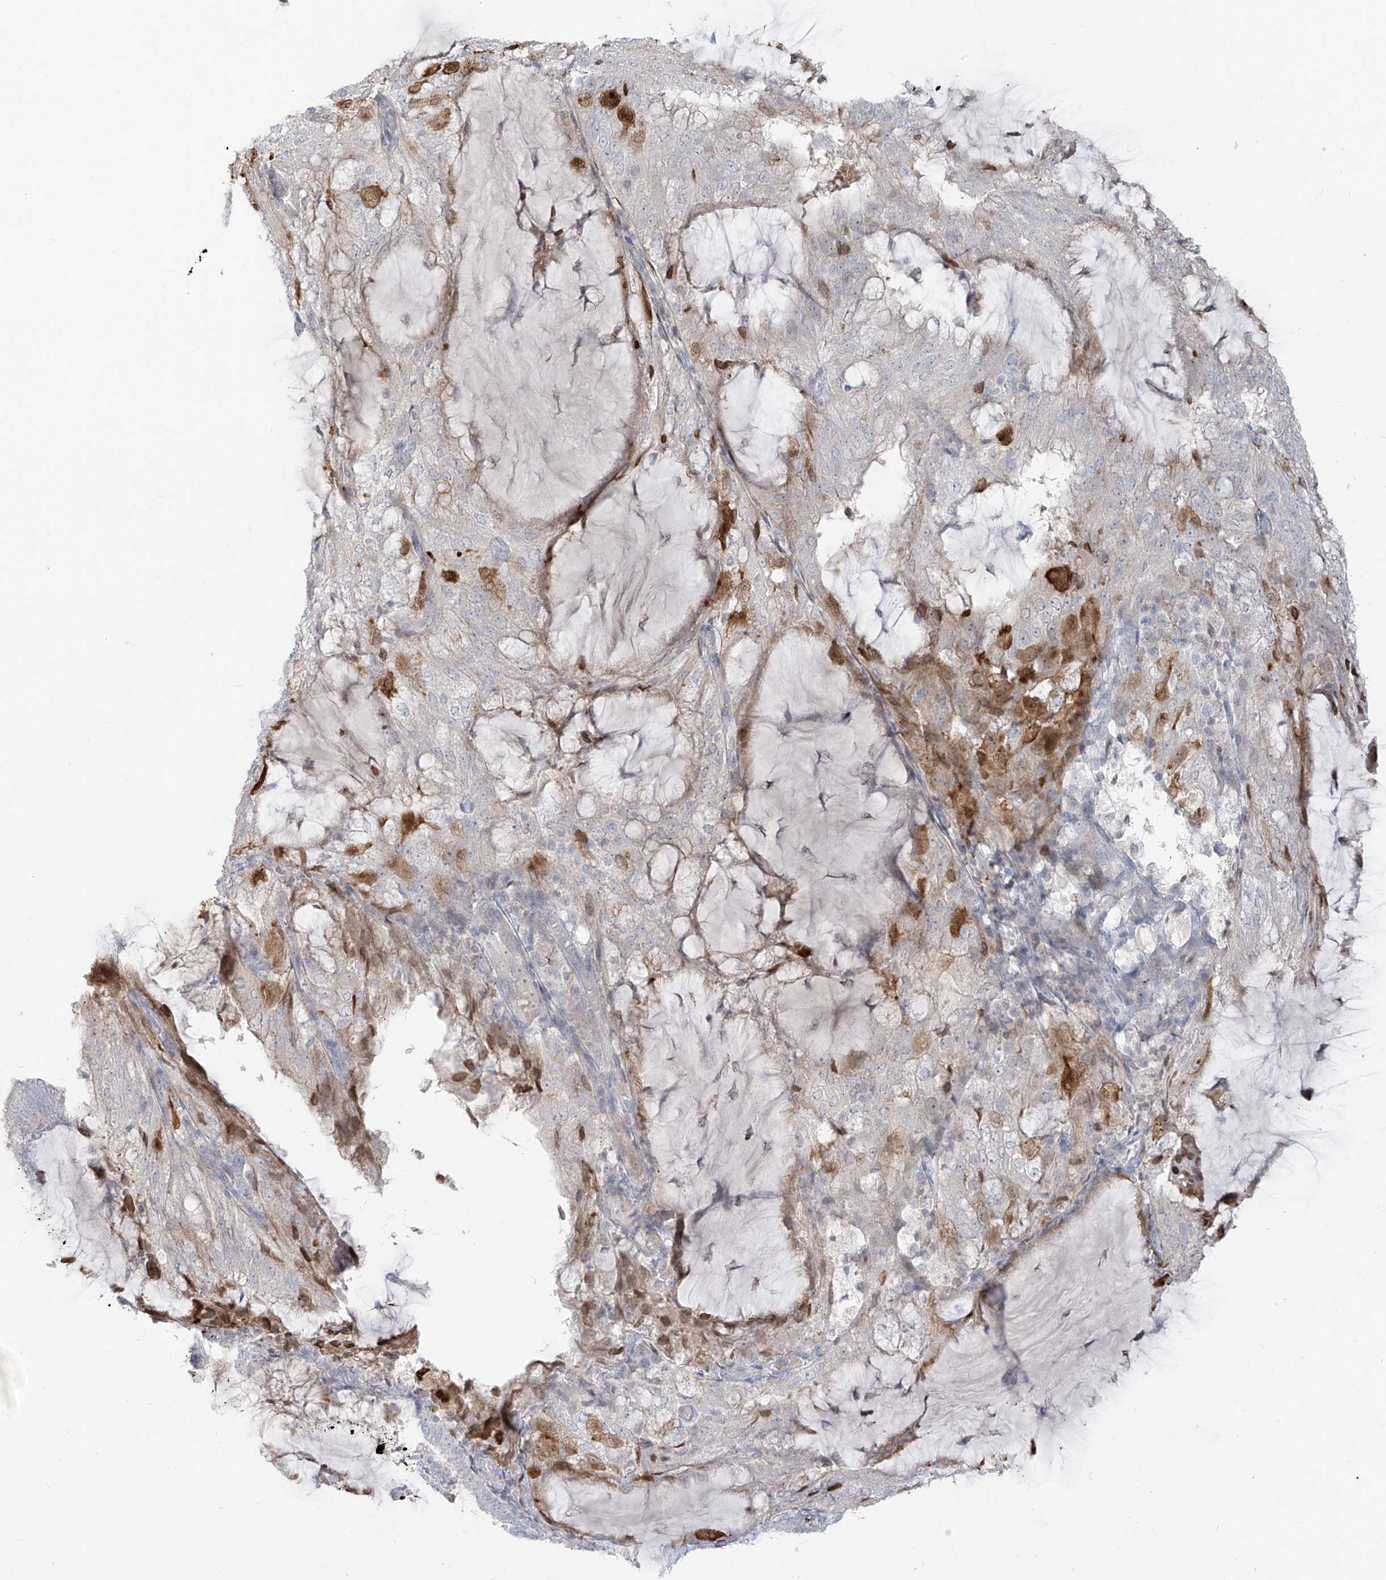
{"staining": {"intensity": "moderate", "quantity": "<25%", "location": "cytoplasmic/membranous"}, "tissue": "endometrial cancer", "cell_type": "Tumor cells", "image_type": "cancer", "snomed": [{"axis": "morphology", "description": "Adenocarcinoma, NOS"}, {"axis": "topography", "description": "Endometrium"}], "caption": "Protein staining by IHC shows moderate cytoplasmic/membranous positivity in about <25% of tumor cells in endometrial cancer (adenocarcinoma).", "gene": "NOTO", "patient": {"sex": "female", "age": 81}}